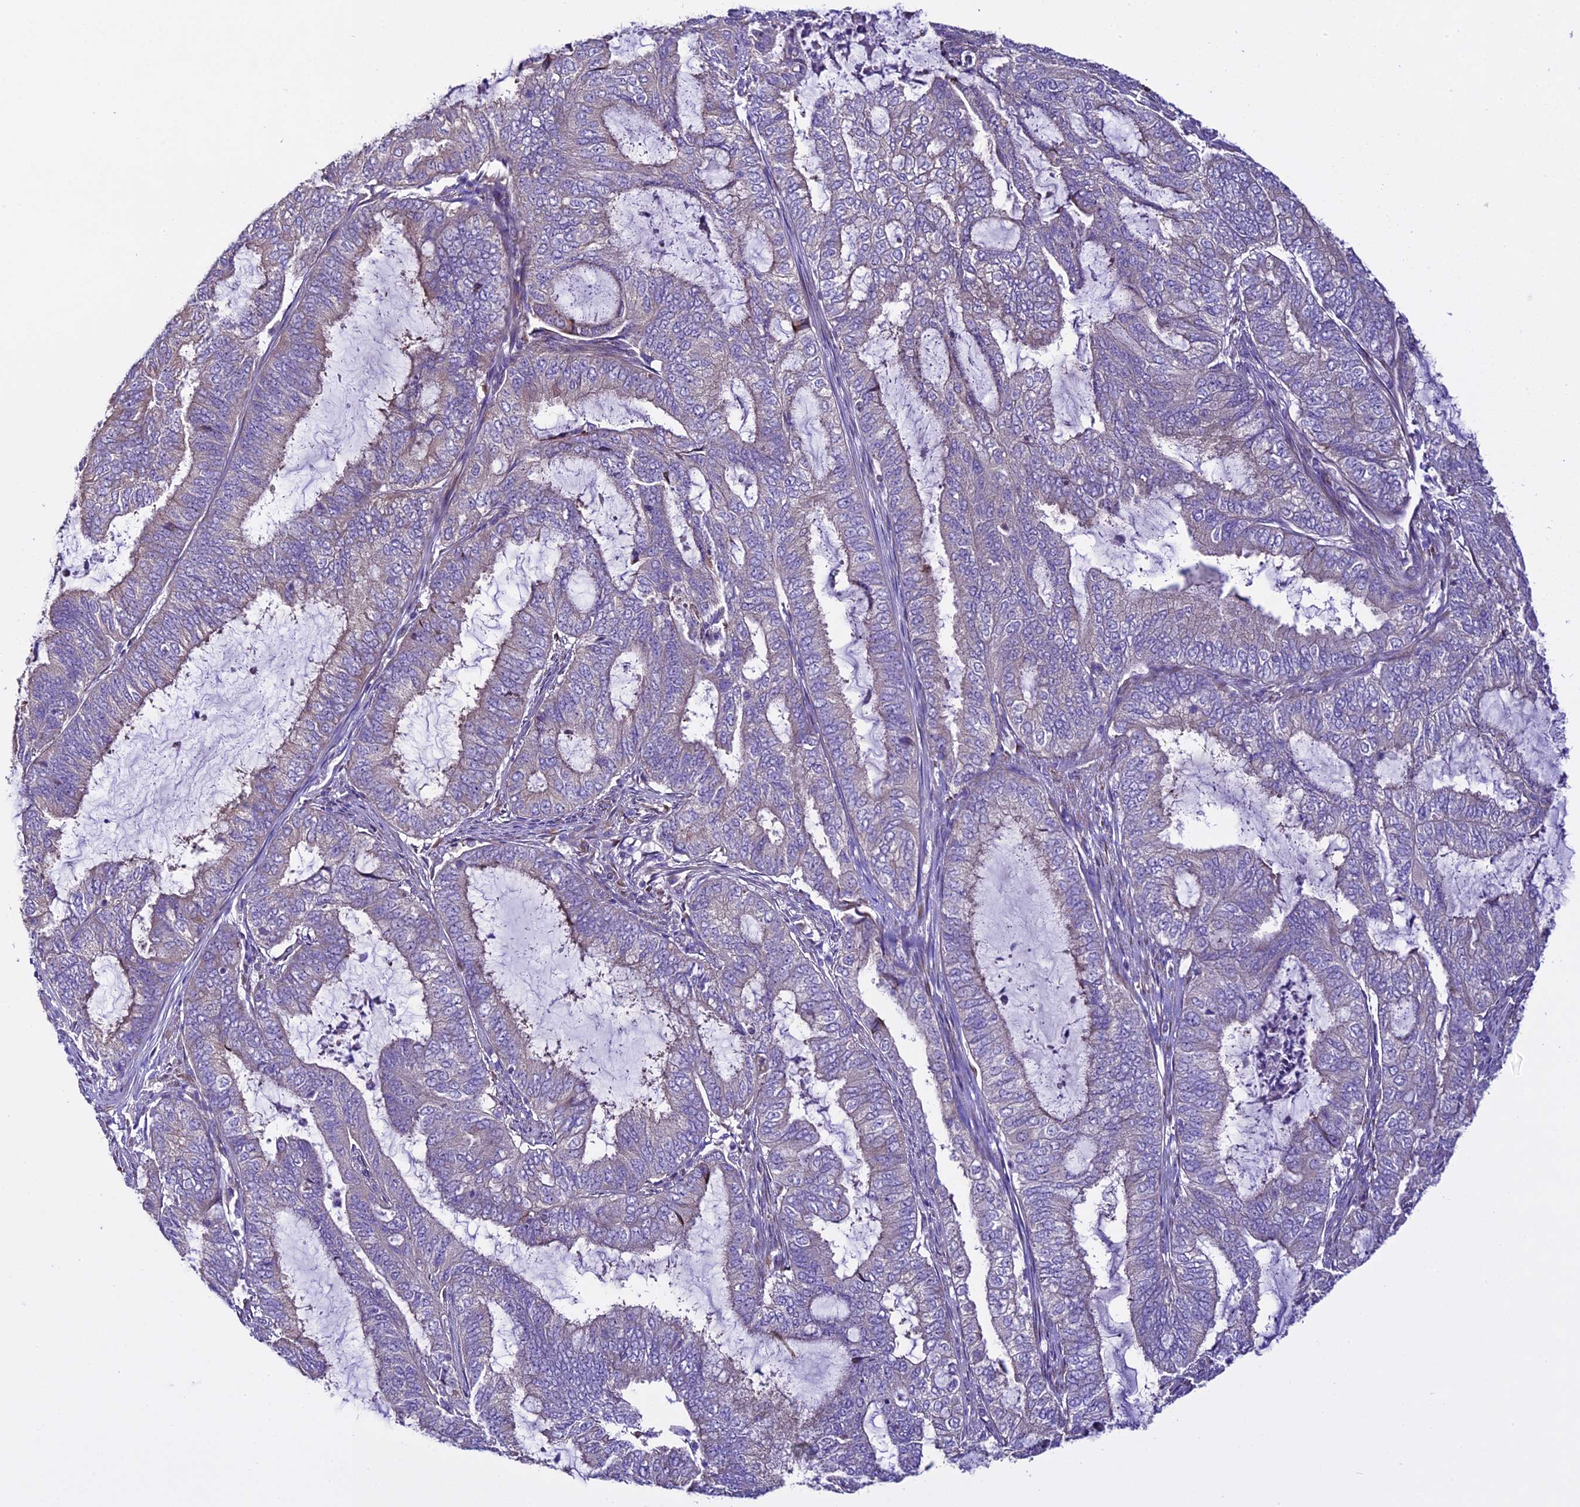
{"staining": {"intensity": "negative", "quantity": "none", "location": "none"}, "tissue": "endometrial cancer", "cell_type": "Tumor cells", "image_type": "cancer", "snomed": [{"axis": "morphology", "description": "Adenocarcinoma, NOS"}, {"axis": "topography", "description": "Endometrium"}], "caption": "A histopathology image of human endometrial cancer (adenocarcinoma) is negative for staining in tumor cells.", "gene": "SPIRE1", "patient": {"sex": "female", "age": 51}}